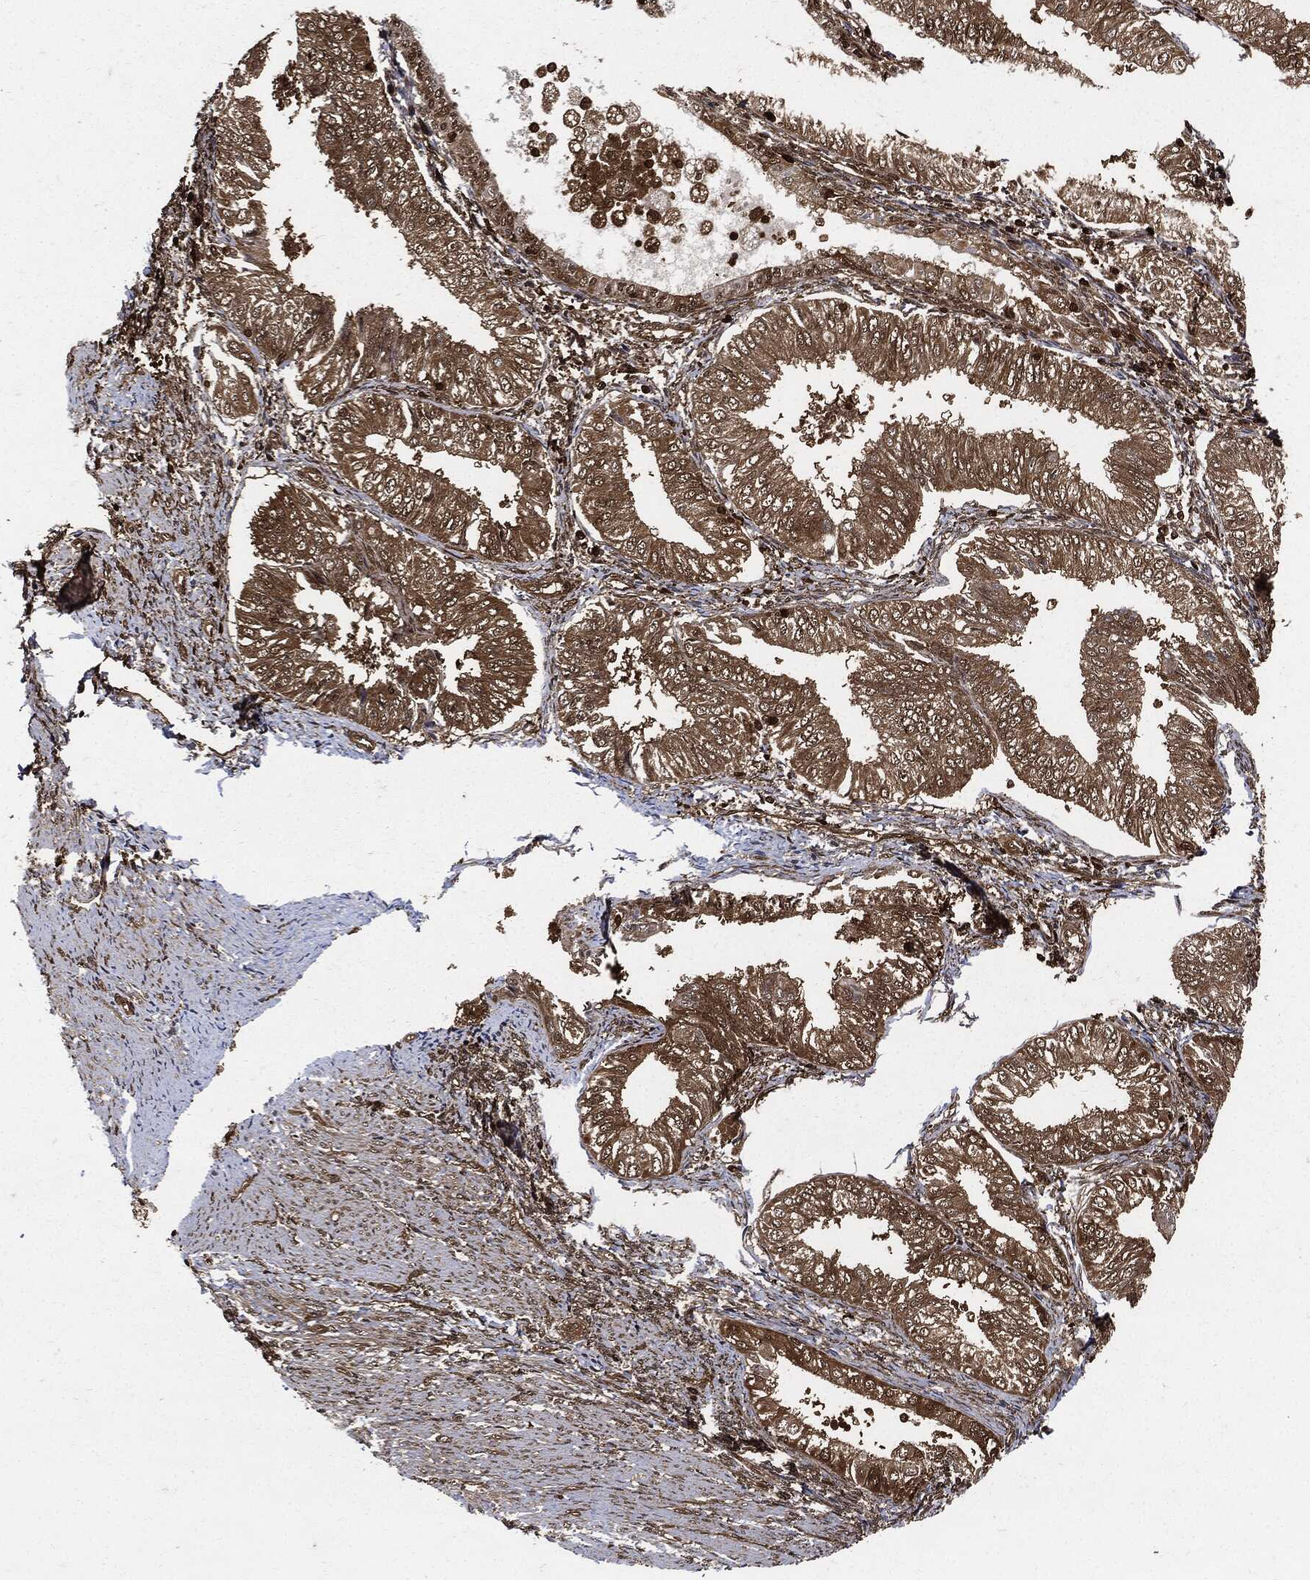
{"staining": {"intensity": "moderate", "quantity": ">75%", "location": "cytoplasmic/membranous"}, "tissue": "endometrial cancer", "cell_type": "Tumor cells", "image_type": "cancer", "snomed": [{"axis": "morphology", "description": "Adenocarcinoma, NOS"}, {"axis": "topography", "description": "Endometrium"}], "caption": "A medium amount of moderate cytoplasmic/membranous positivity is appreciated in approximately >75% of tumor cells in endometrial cancer (adenocarcinoma) tissue.", "gene": "YWHAB", "patient": {"sex": "female", "age": 53}}